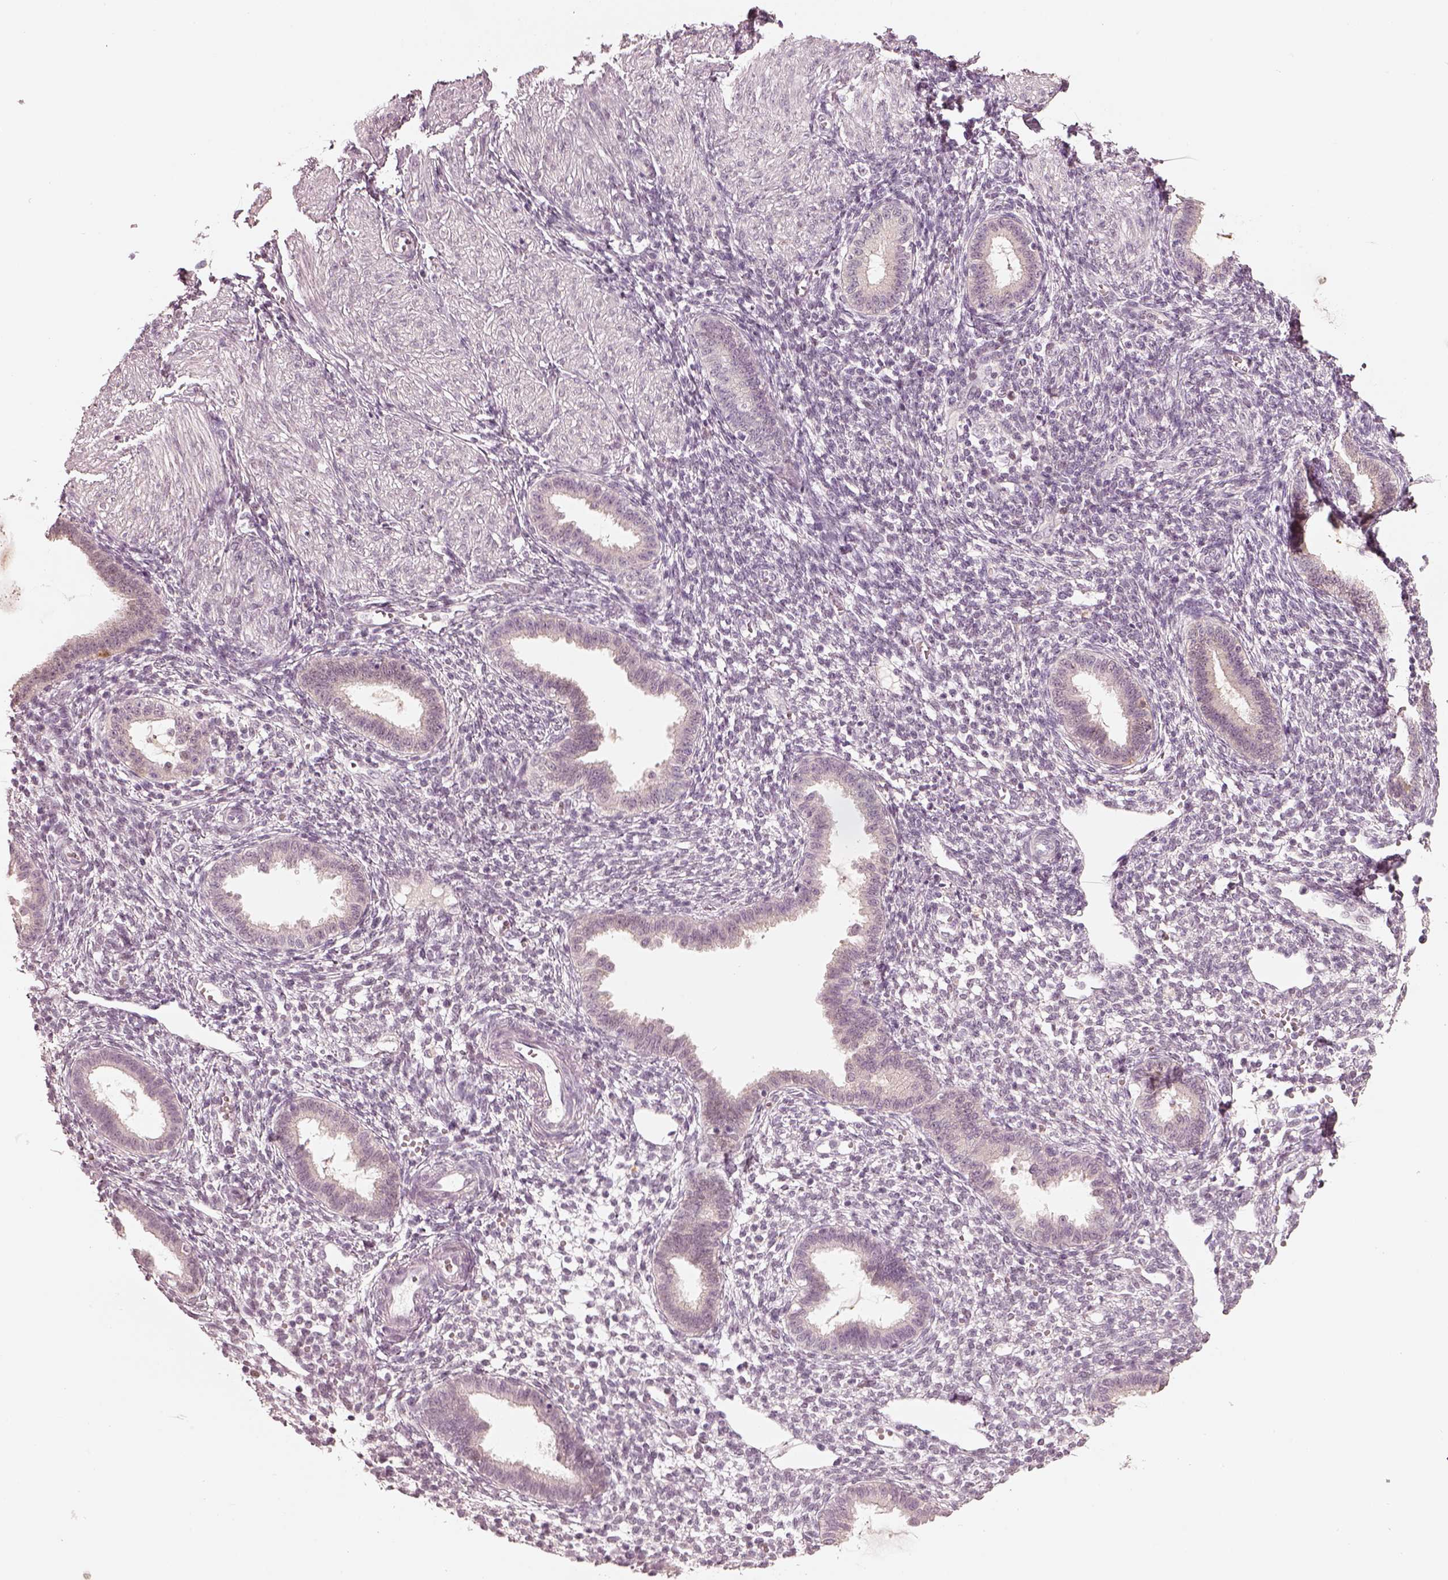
{"staining": {"intensity": "negative", "quantity": "none", "location": "none"}, "tissue": "endometrium", "cell_type": "Cells in endometrial stroma", "image_type": "normal", "snomed": [{"axis": "morphology", "description": "Normal tissue, NOS"}, {"axis": "topography", "description": "Endometrium"}], "caption": "Protein analysis of normal endometrium exhibits no significant expression in cells in endometrial stroma. (Stains: DAB immunohistochemistry with hematoxylin counter stain, Microscopy: brightfield microscopy at high magnification).", "gene": "EGR4", "patient": {"sex": "female", "age": 36}}